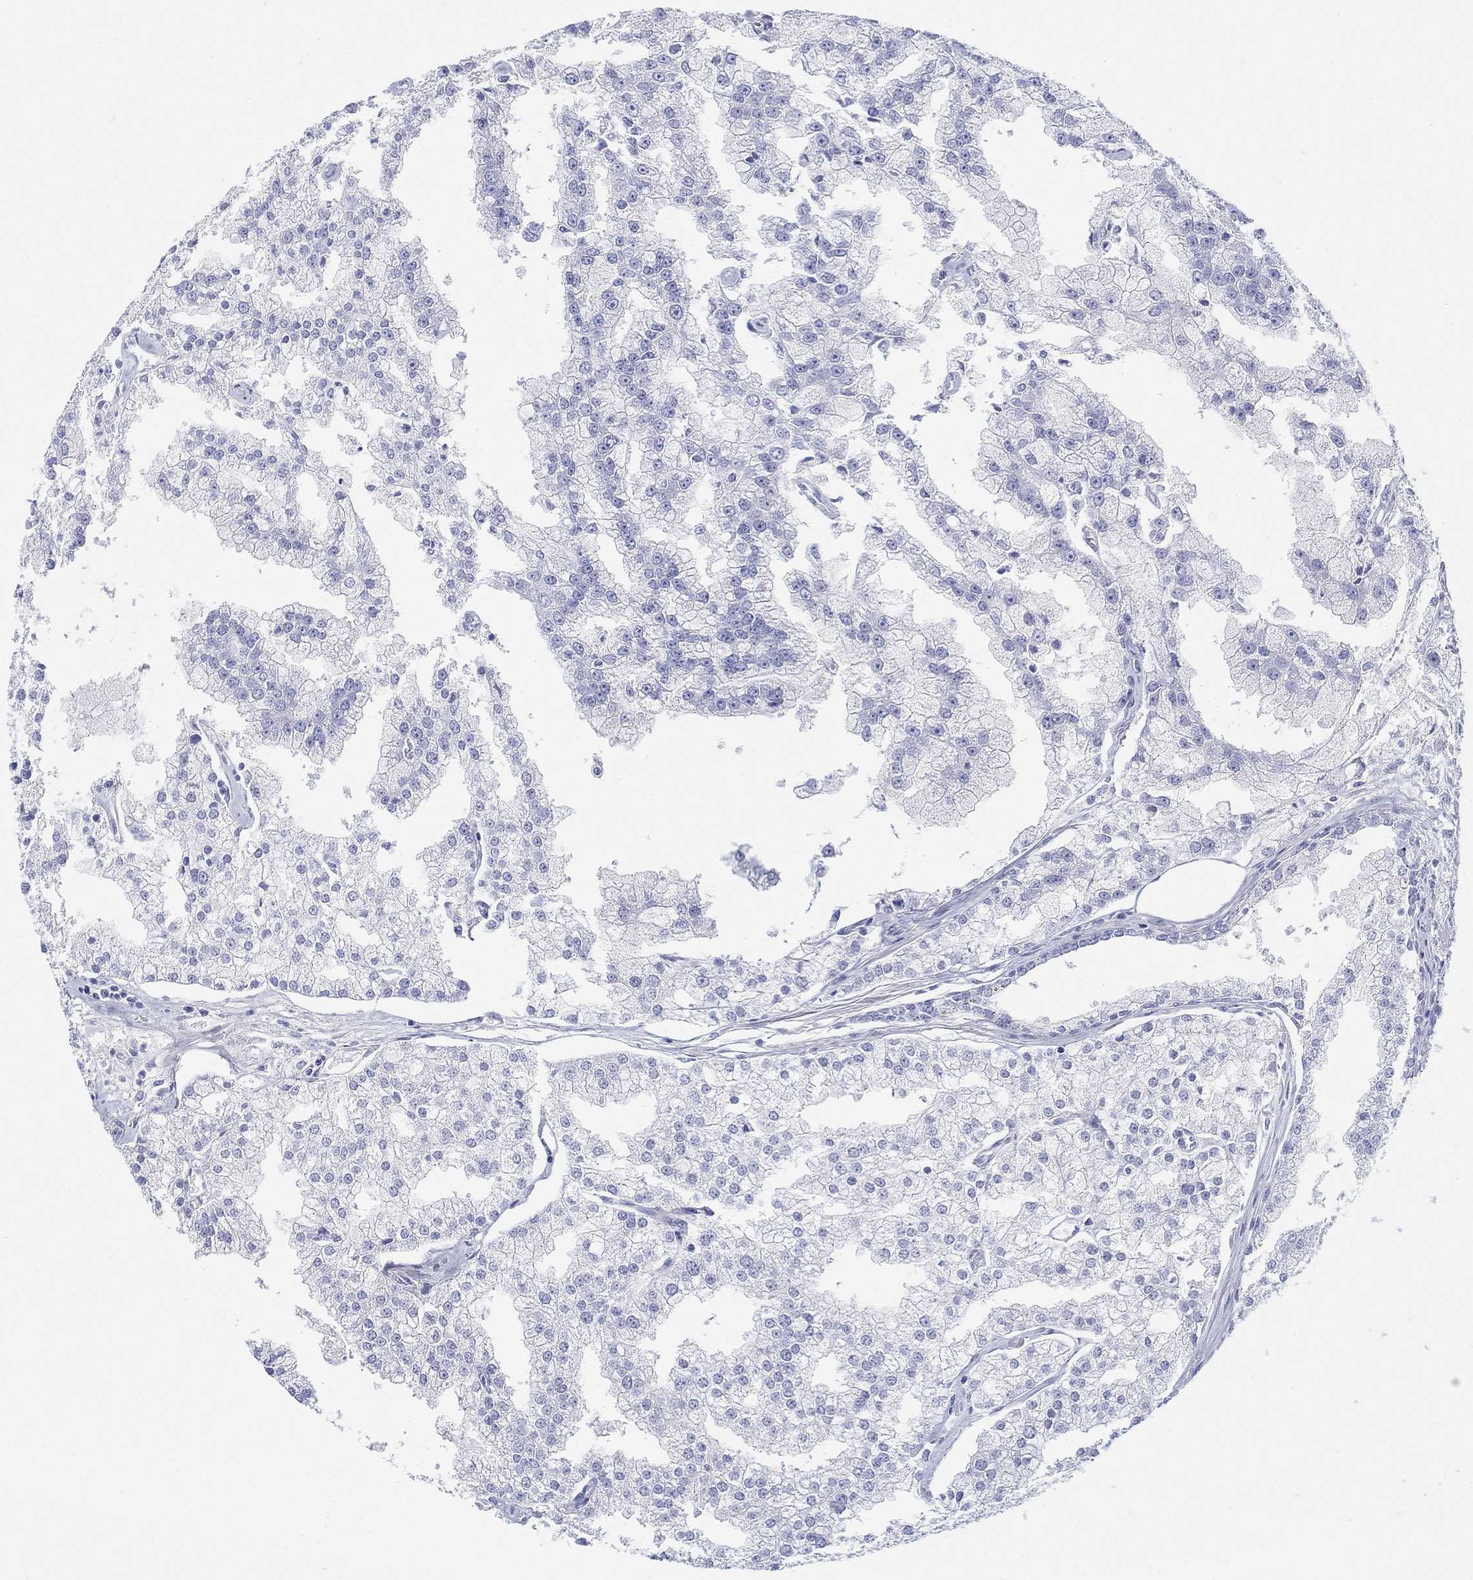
{"staining": {"intensity": "negative", "quantity": "none", "location": "none"}, "tissue": "prostate cancer", "cell_type": "Tumor cells", "image_type": "cancer", "snomed": [{"axis": "morphology", "description": "Adenocarcinoma, NOS"}, {"axis": "topography", "description": "Prostate"}], "caption": "Immunohistochemical staining of human adenocarcinoma (prostate) displays no significant expression in tumor cells.", "gene": "LAMP5", "patient": {"sex": "male", "age": 70}}